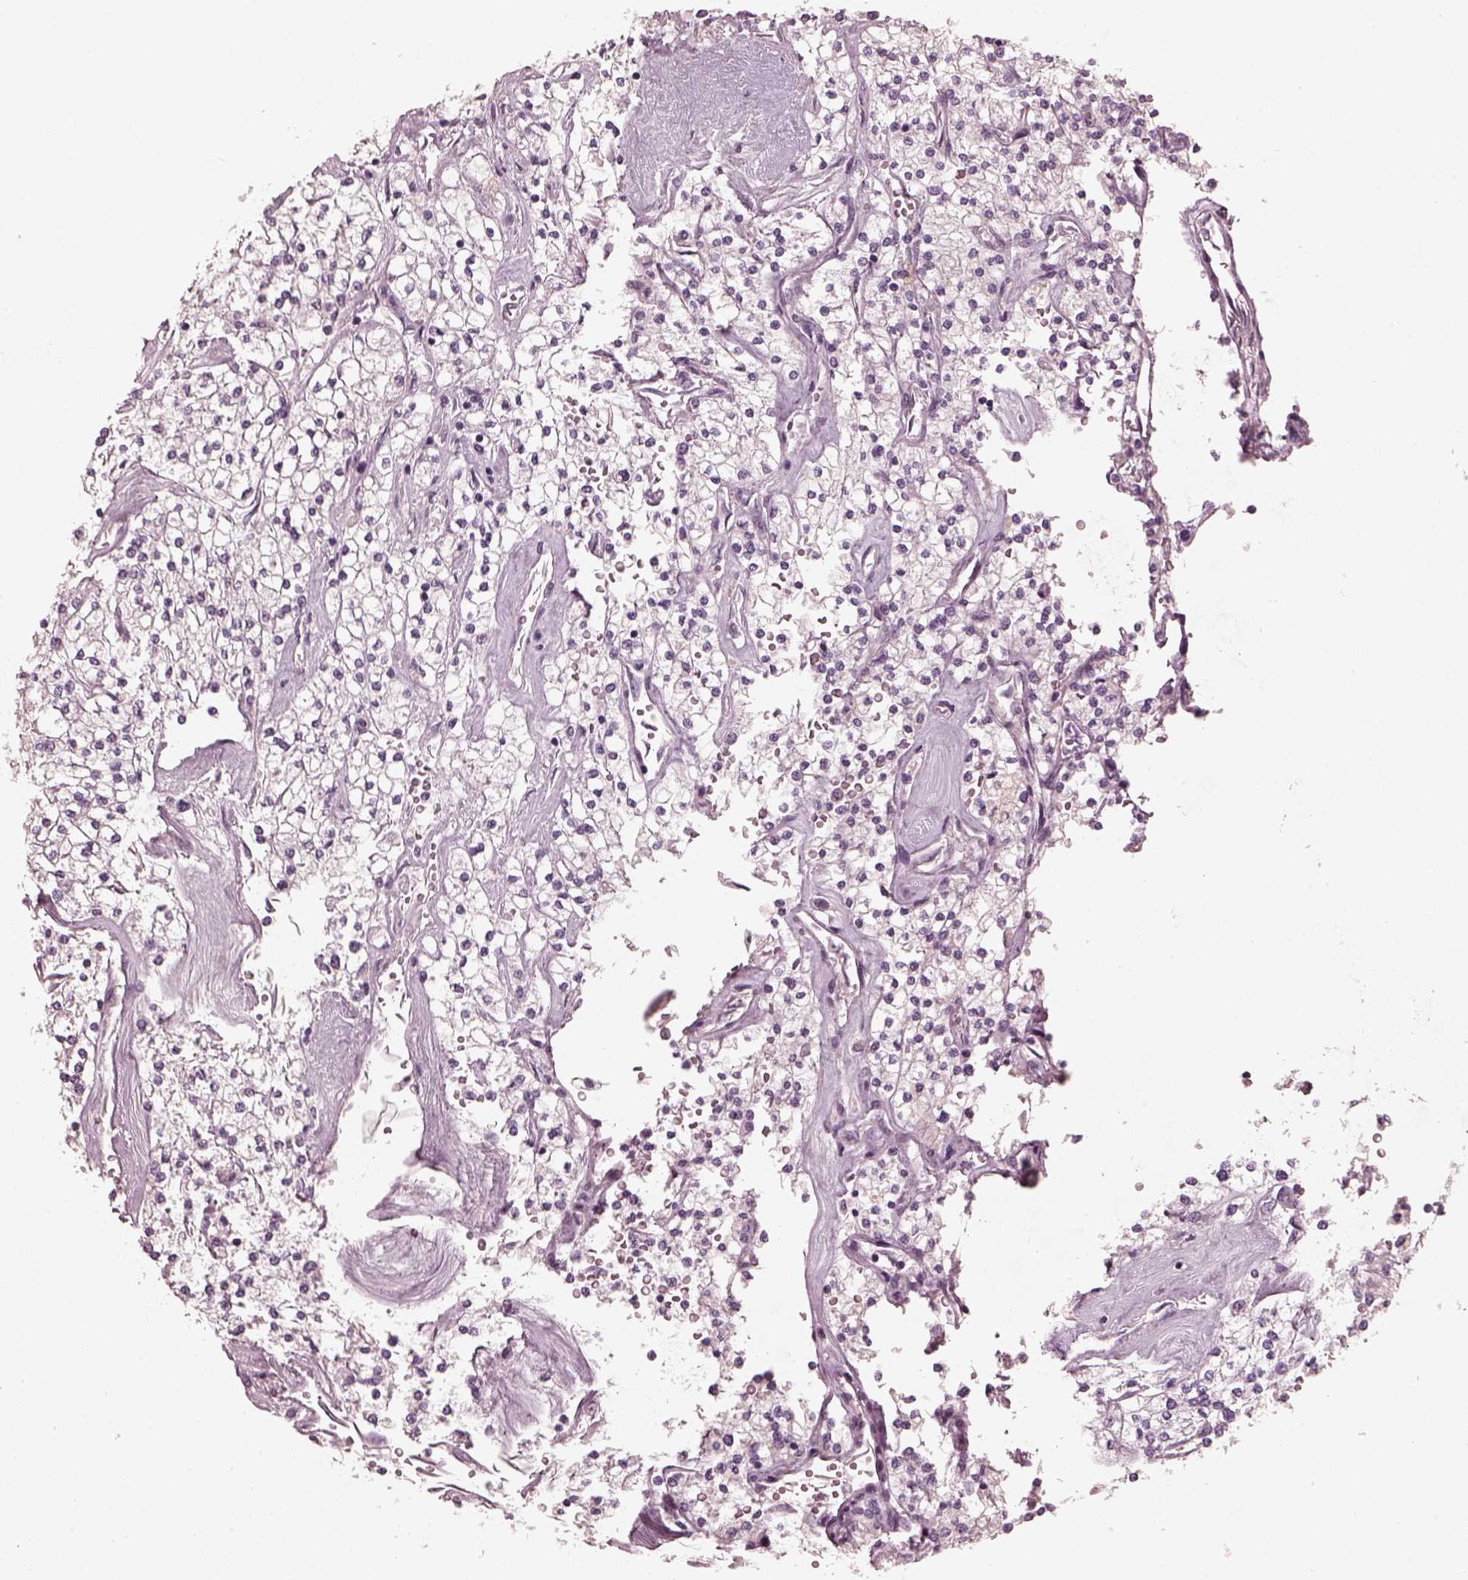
{"staining": {"intensity": "negative", "quantity": "none", "location": "none"}, "tissue": "renal cancer", "cell_type": "Tumor cells", "image_type": "cancer", "snomed": [{"axis": "morphology", "description": "Adenocarcinoma, NOS"}, {"axis": "topography", "description": "Kidney"}], "caption": "High power microscopy micrograph of an immunohistochemistry image of renal cancer, revealing no significant expression in tumor cells.", "gene": "OPTC", "patient": {"sex": "male", "age": 80}}